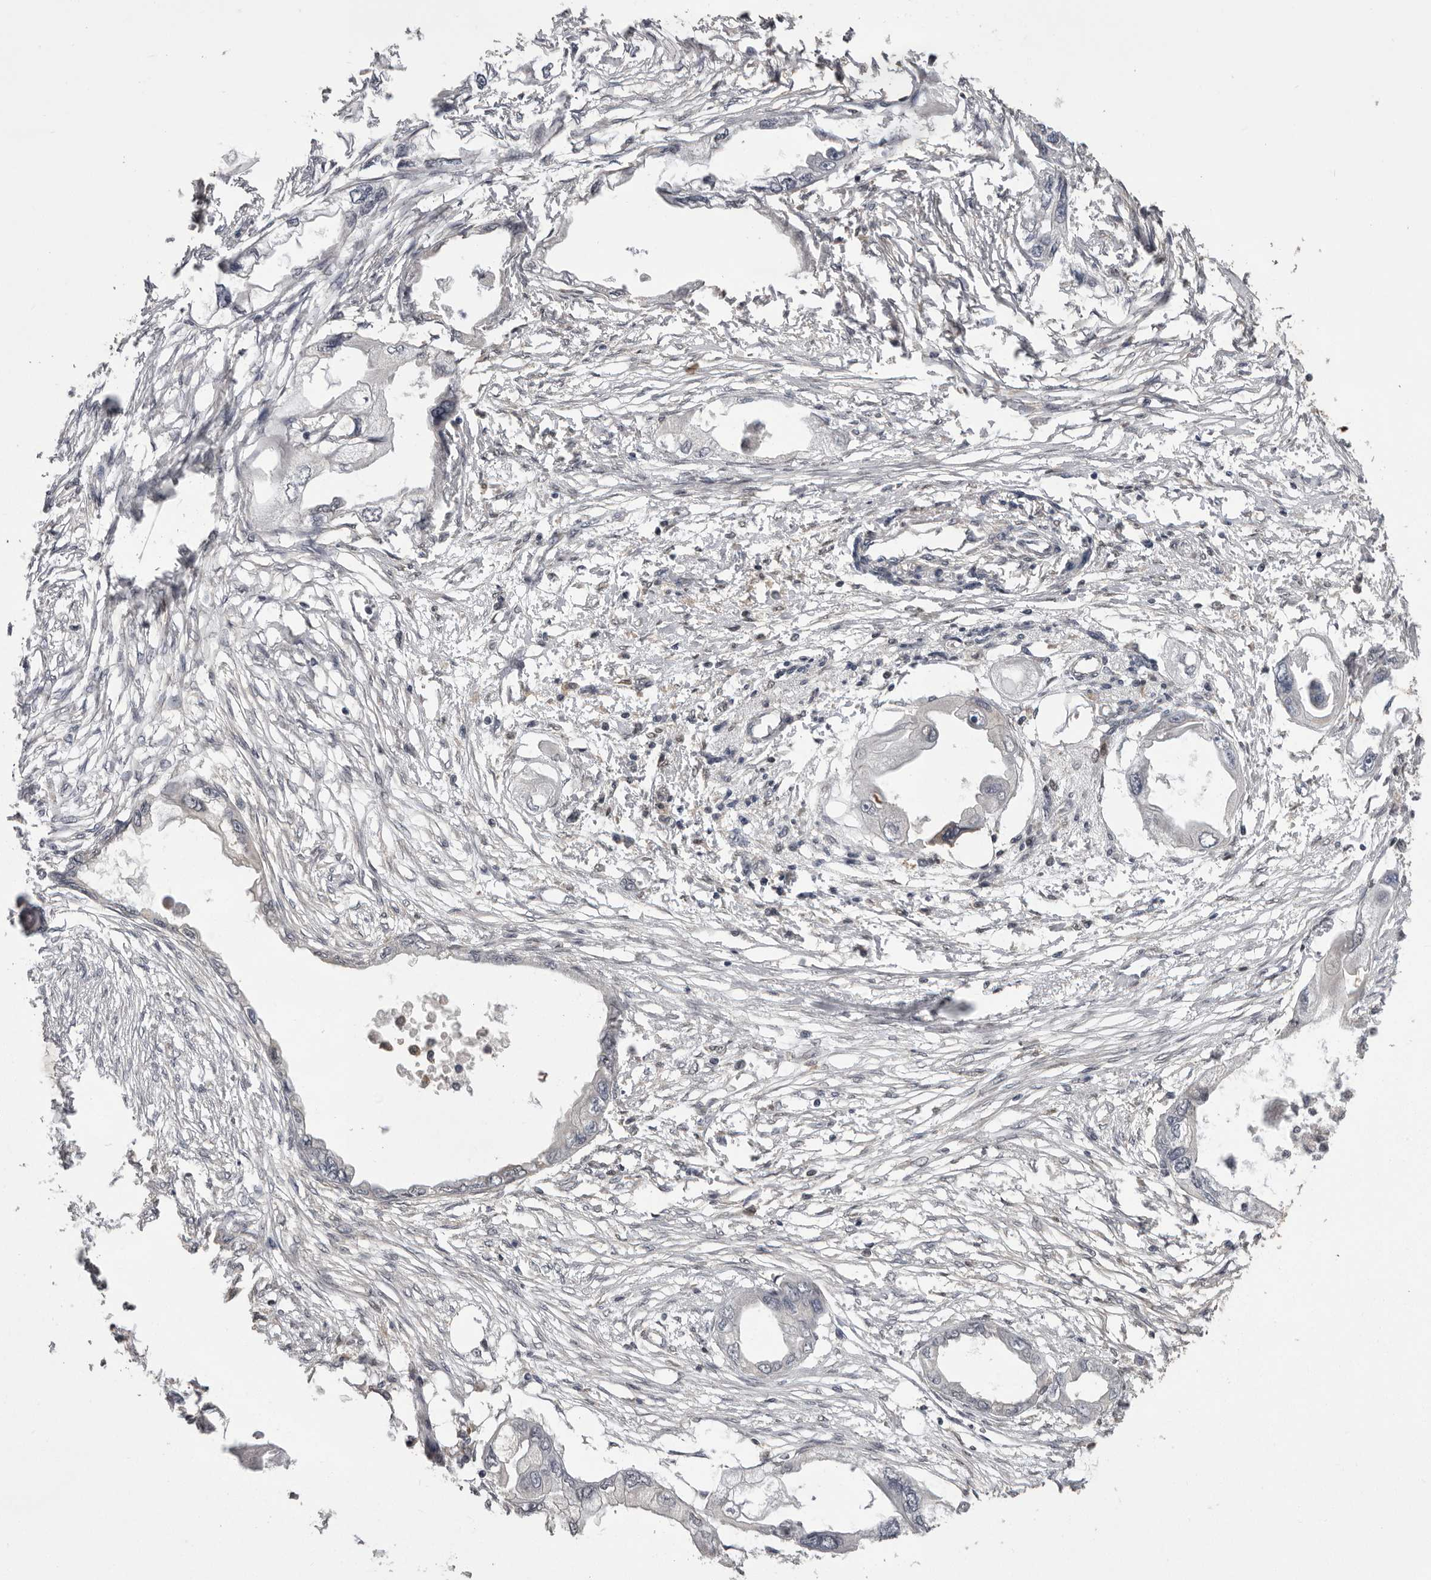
{"staining": {"intensity": "negative", "quantity": "none", "location": "none"}, "tissue": "endometrial cancer", "cell_type": "Tumor cells", "image_type": "cancer", "snomed": [{"axis": "morphology", "description": "Adenocarcinoma, NOS"}, {"axis": "morphology", "description": "Adenocarcinoma, metastatic, NOS"}, {"axis": "topography", "description": "Adipose tissue"}, {"axis": "topography", "description": "Endometrium"}], "caption": "High power microscopy image of an immunohistochemistry photomicrograph of endometrial cancer (adenocarcinoma), revealing no significant staining in tumor cells.", "gene": "MDH1", "patient": {"sex": "female", "age": 67}}